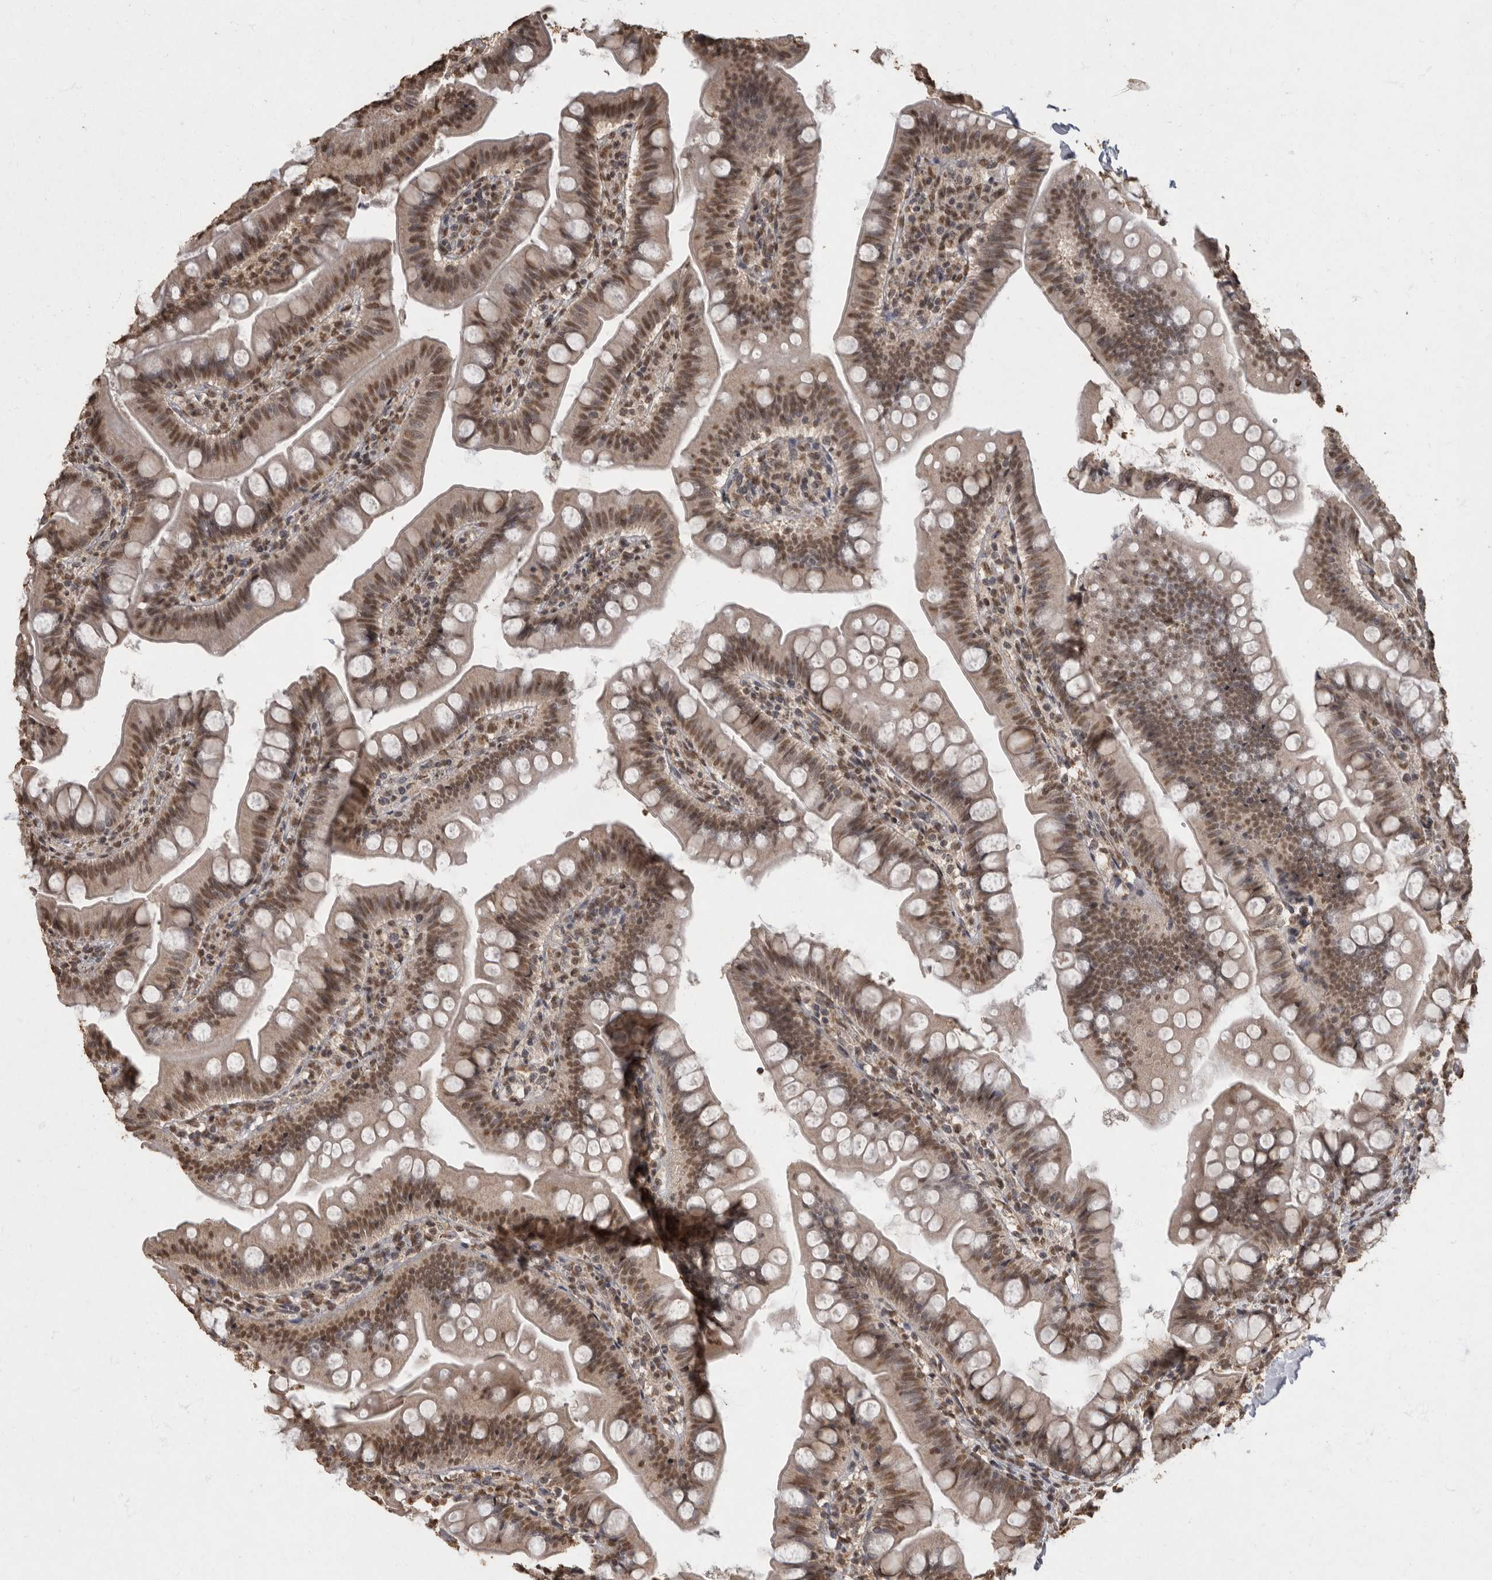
{"staining": {"intensity": "moderate", "quantity": ">75%", "location": "cytoplasmic/membranous,nuclear"}, "tissue": "small intestine", "cell_type": "Glandular cells", "image_type": "normal", "snomed": [{"axis": "morphology", "description": "Normal tissue, NOS"}, {"axis": "topography", "description": "Small intestine"}], "caption": "Immunohistochemistry (DAB) staining of unremarkable small intestine displays moderate cytoplasmic/membranous,nuclear protein positivity in approximately >75% of glandular cells.", "gene": "NBL1", "patient": {"sex": "male", "age": 7}}